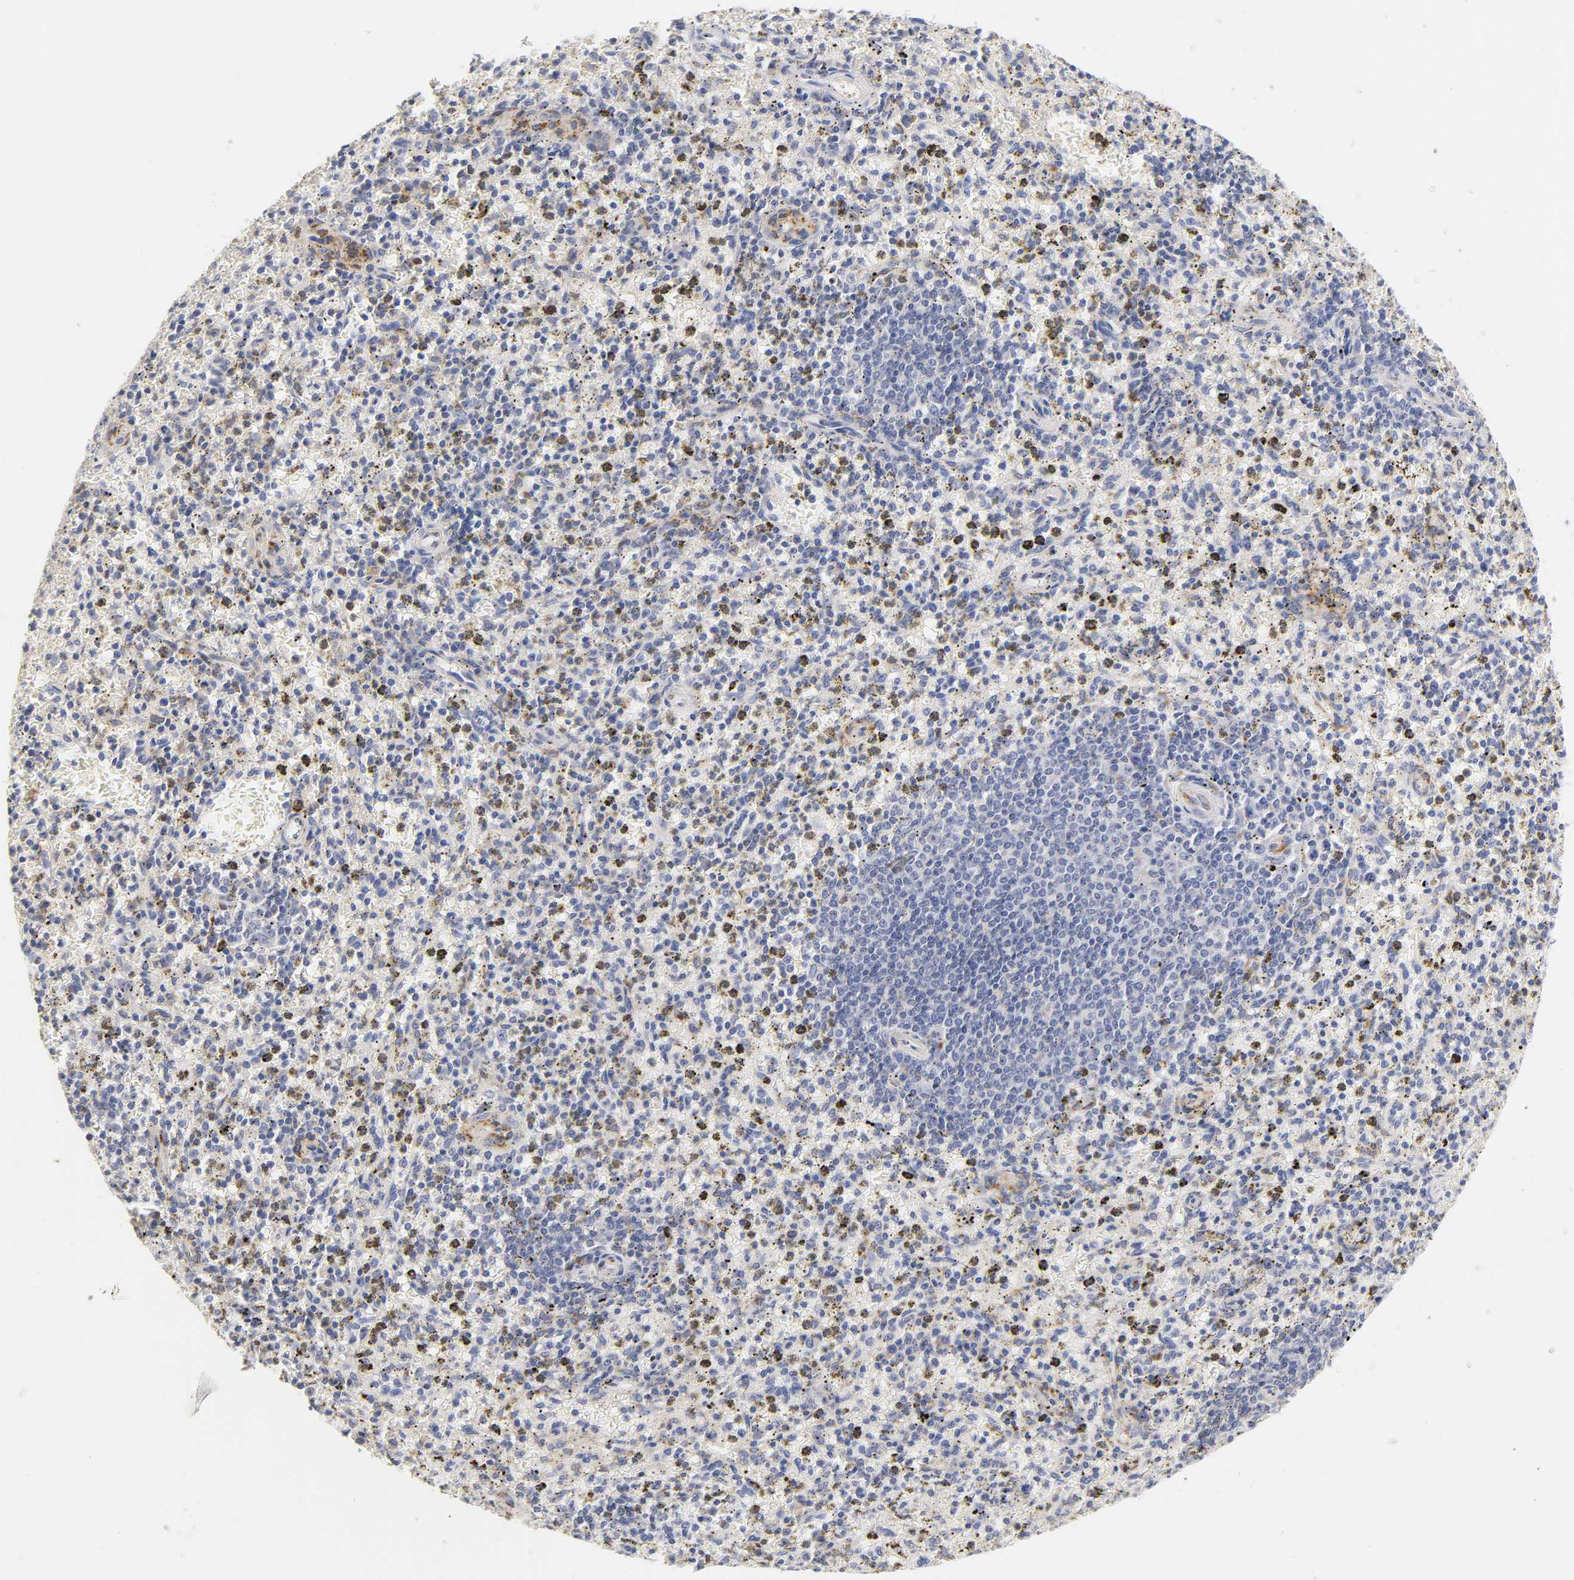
{"staining": {"intensity": "negative", "quantity": "none", "location": "none"}, "tissue": "spleen", "cell_type": "Cells in red pulp", "image_type": "normal", "snomed": [{"axis": "morphology", "description": "Normal tissue, NOS"}, {"axis": "topography", "description": "Spleen"}], "caption": "Immunohistochemistry (IHC) of normal spleen displays no positivity in cells in red pulp. The staining is performed using DAB brown chromogen with nuclei counter-stained in using hematoxylin.", "gene": "LAMB1", "patient": {"sex": "male", "age": 72}}